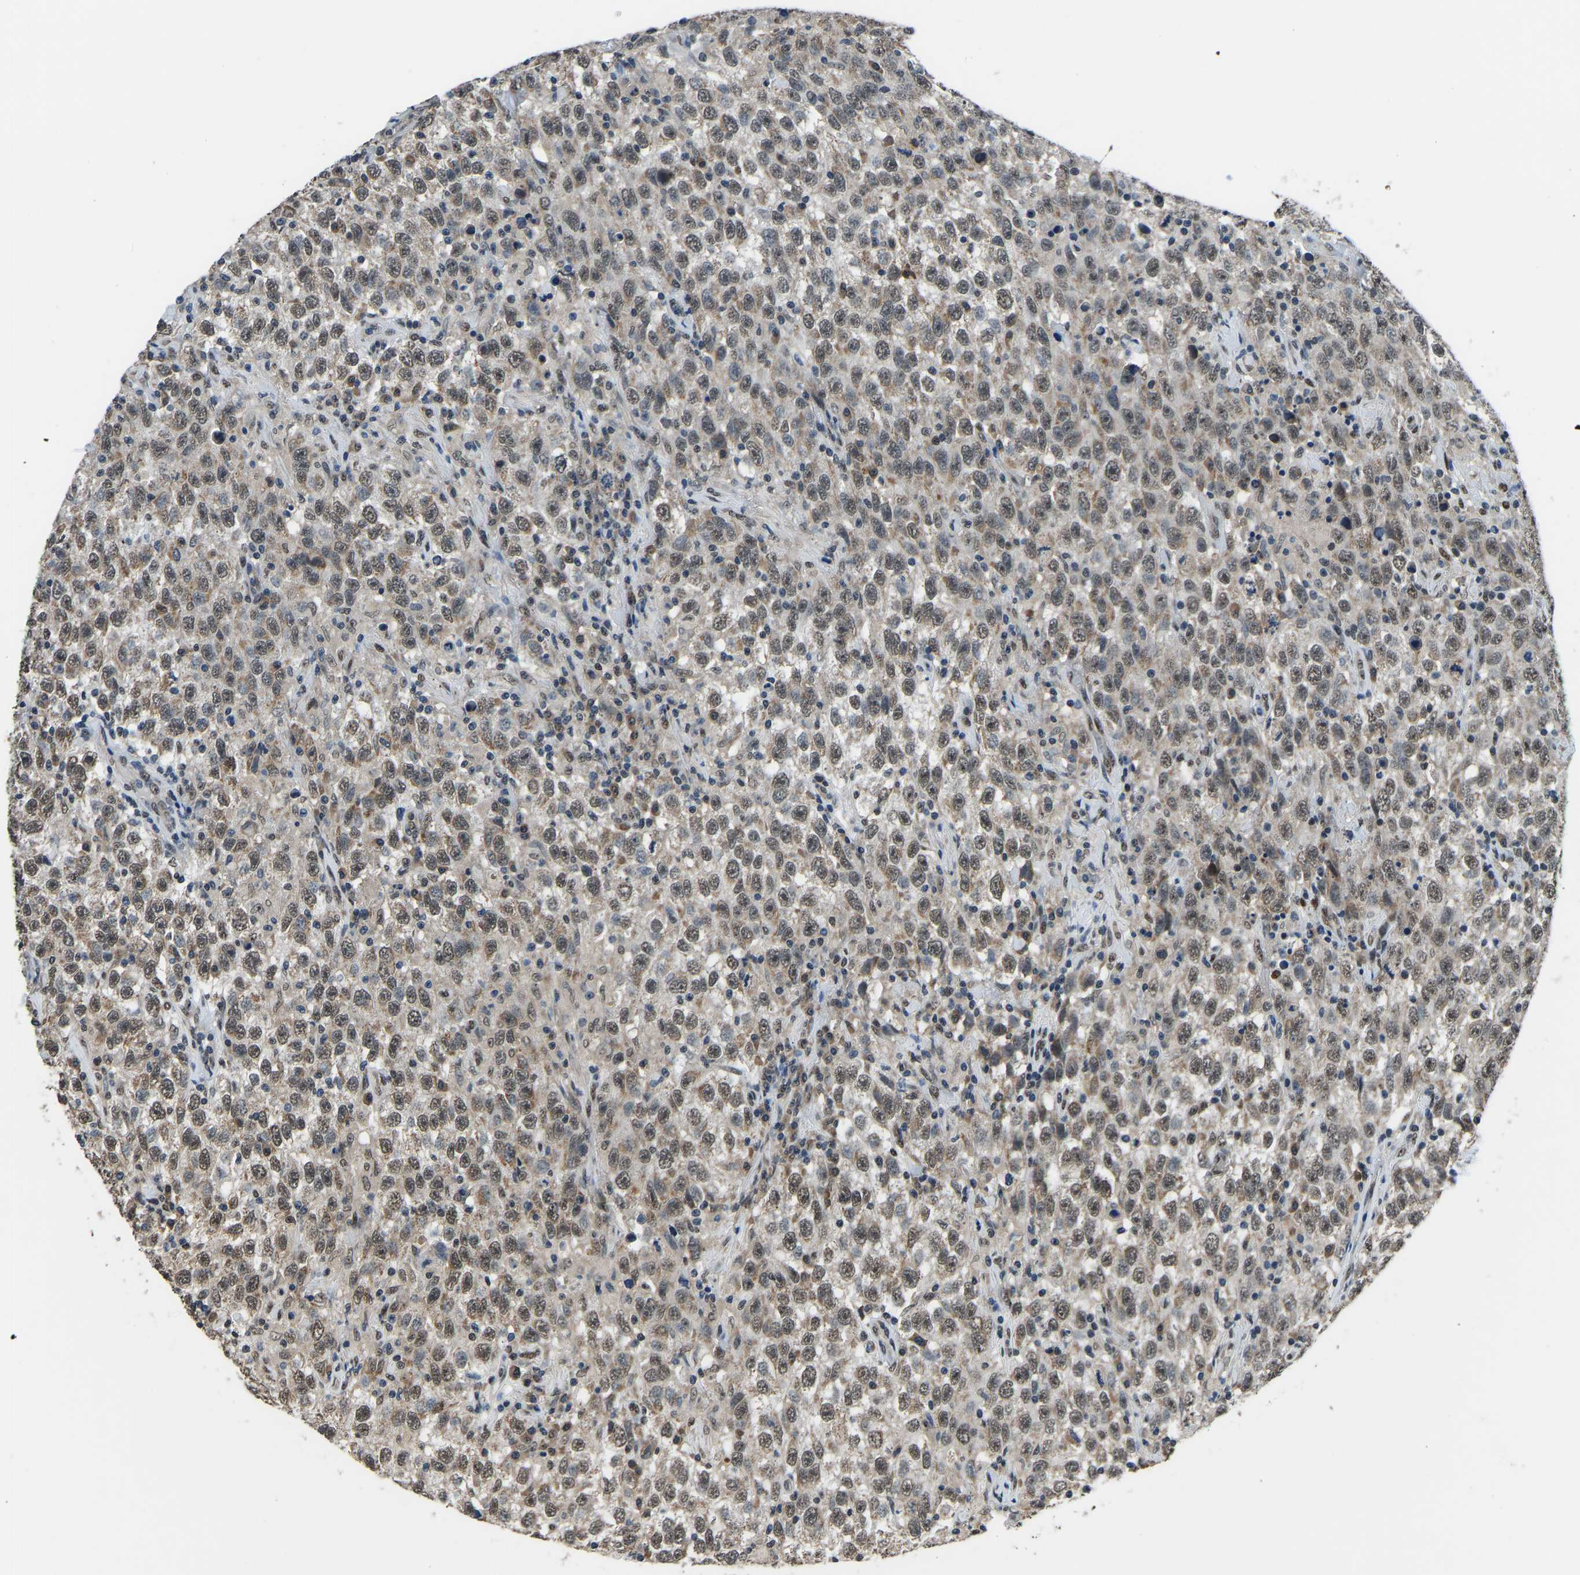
{"staining": {"intensity": "weak", "quantity": ">75%", "location": "nuclear"}, "tissue": "testis cancer", "cell_type": "Tumor cells", "image_type": "cancer", "snomed": [{"axis": "morphology", "description": "Seminoma, NOS"}, {"axis": "topography", "description": "Testis"}], "caption": "Human seminoma (testis) stained with a protein marker demonstrates weak staining in tumor cells.", "gene": "FOS", "patient": {"sex": "male", "age": 41}}